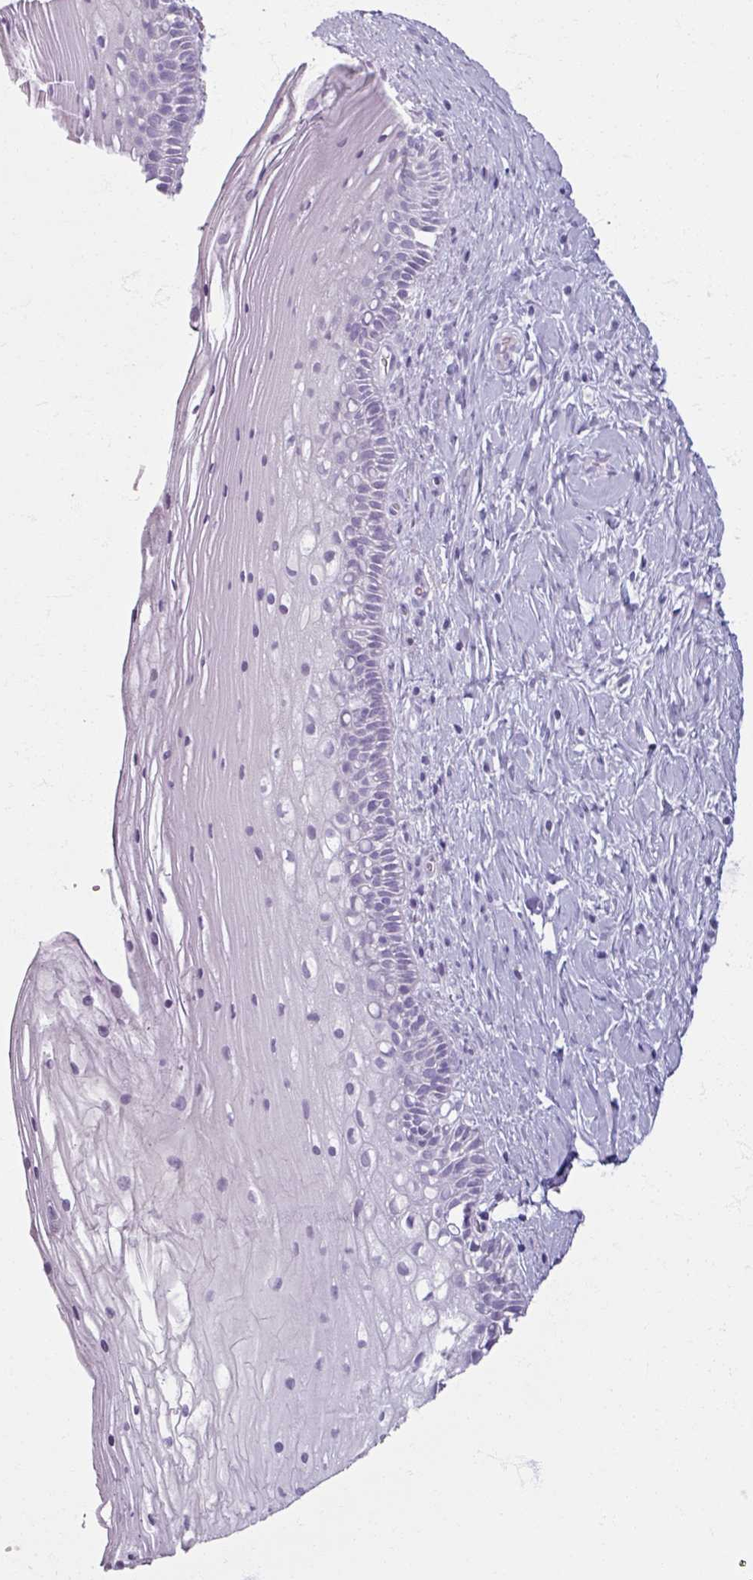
{"staining": {"intensity": "negative", "quantity": "none", "location": "none"}, "tissue": "cervix", "cell_type": "Glandular cells", "image_type": "normal", "snomed": [{"axis": "morphology", "description": "Normal tissue, NOS"}, {"axis": "topography", "description": "Cervix"}], "caption": "Image shows no protein staining in glandular cells of benign cervix.", "gene": "TG", "patient": {"sex": "female", "age": 36}}